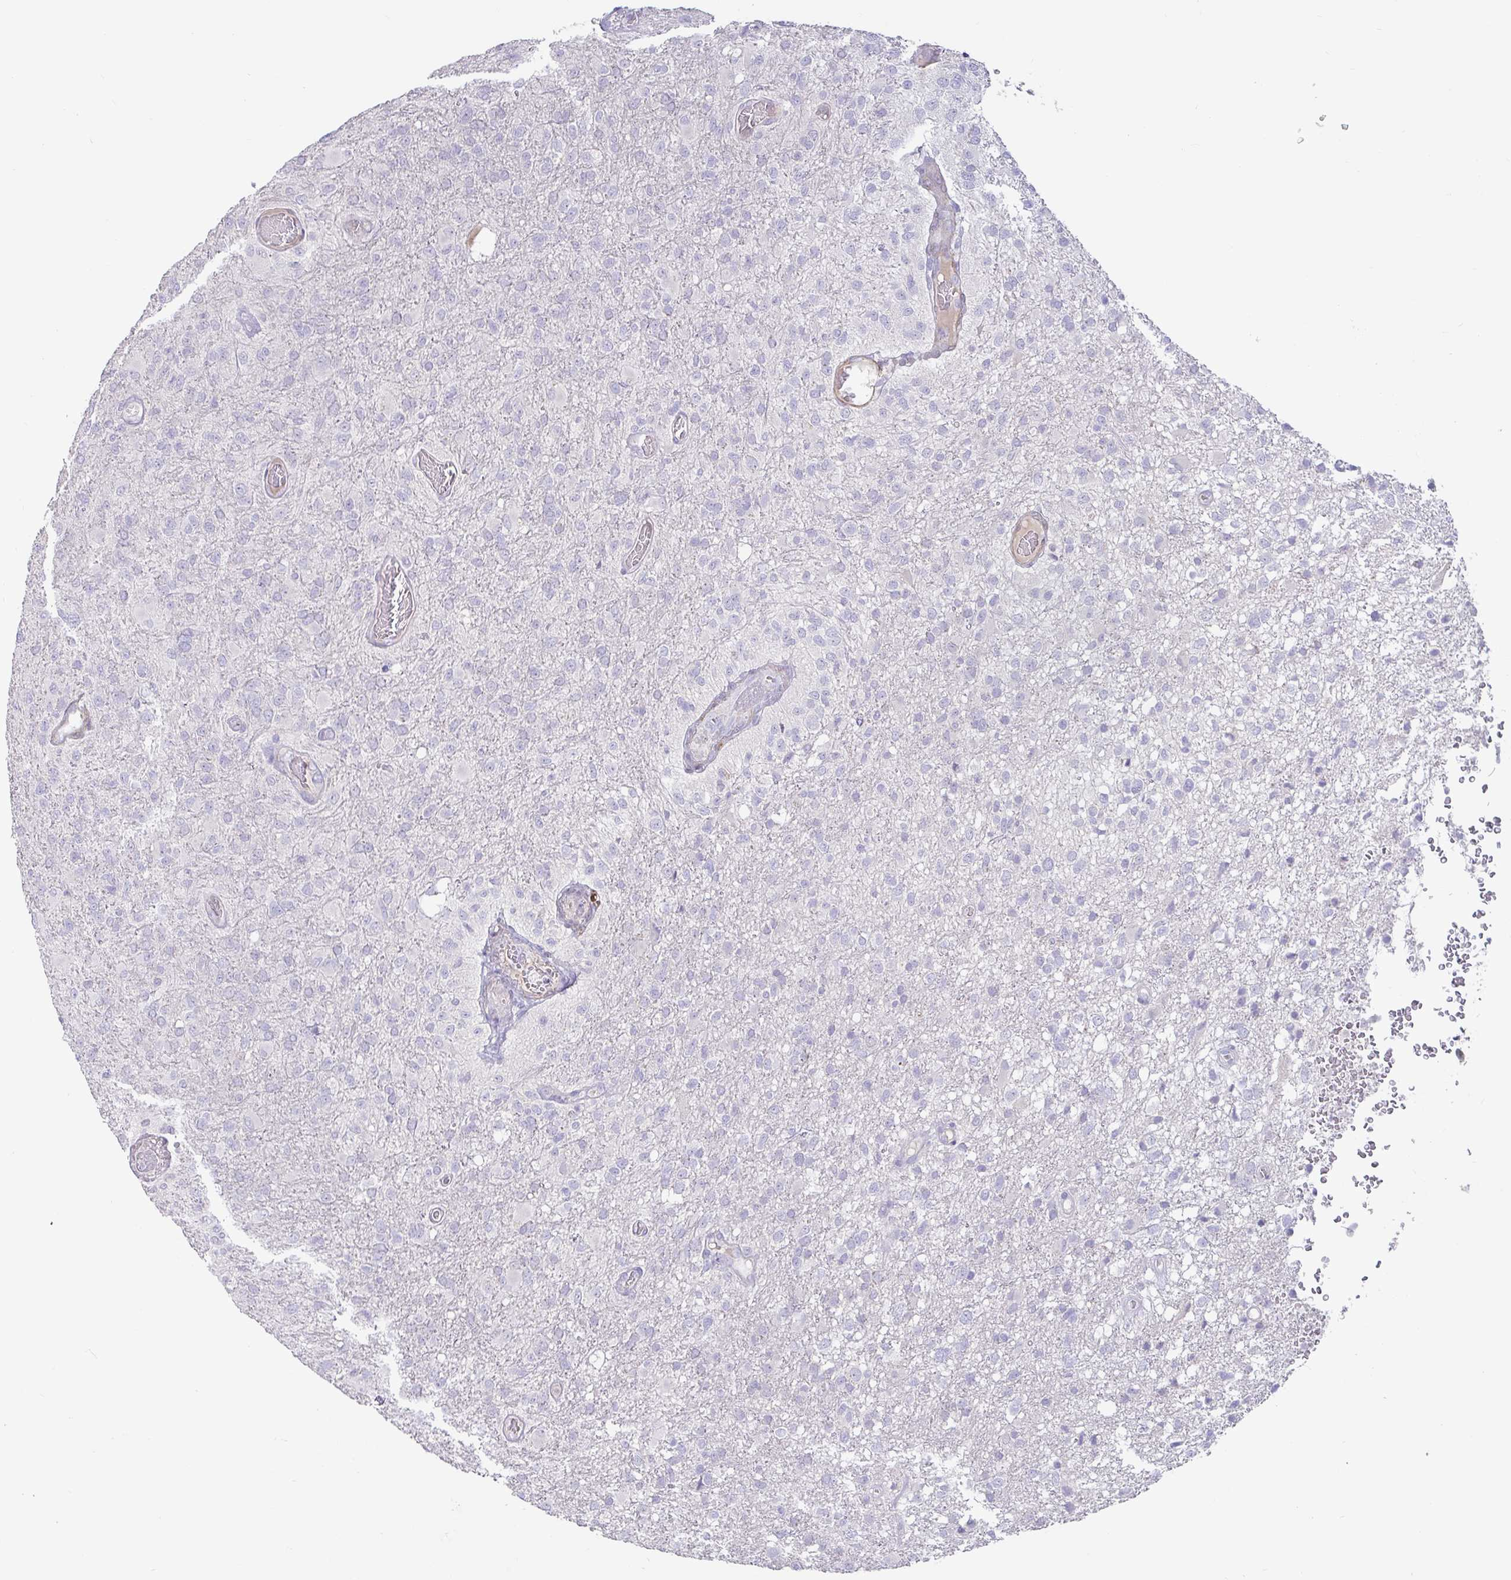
{"staining": {"intensity": "negative", "quantity": "none", "location": "none"}, "tissue": "glioma", "cell_type": "Tumor cells", "image_type": "cancer", "snomed": [{"axis": "morphology", "description": "Glioma, malignant, High grade"}, {"axis": "topography", "description": "Brain"}], "caption": "Tumor cells are negative for protein expression in human malignant high-grade glioma.", "gene": "PYGM", "patient": {"sex": "female", "age": 74}}